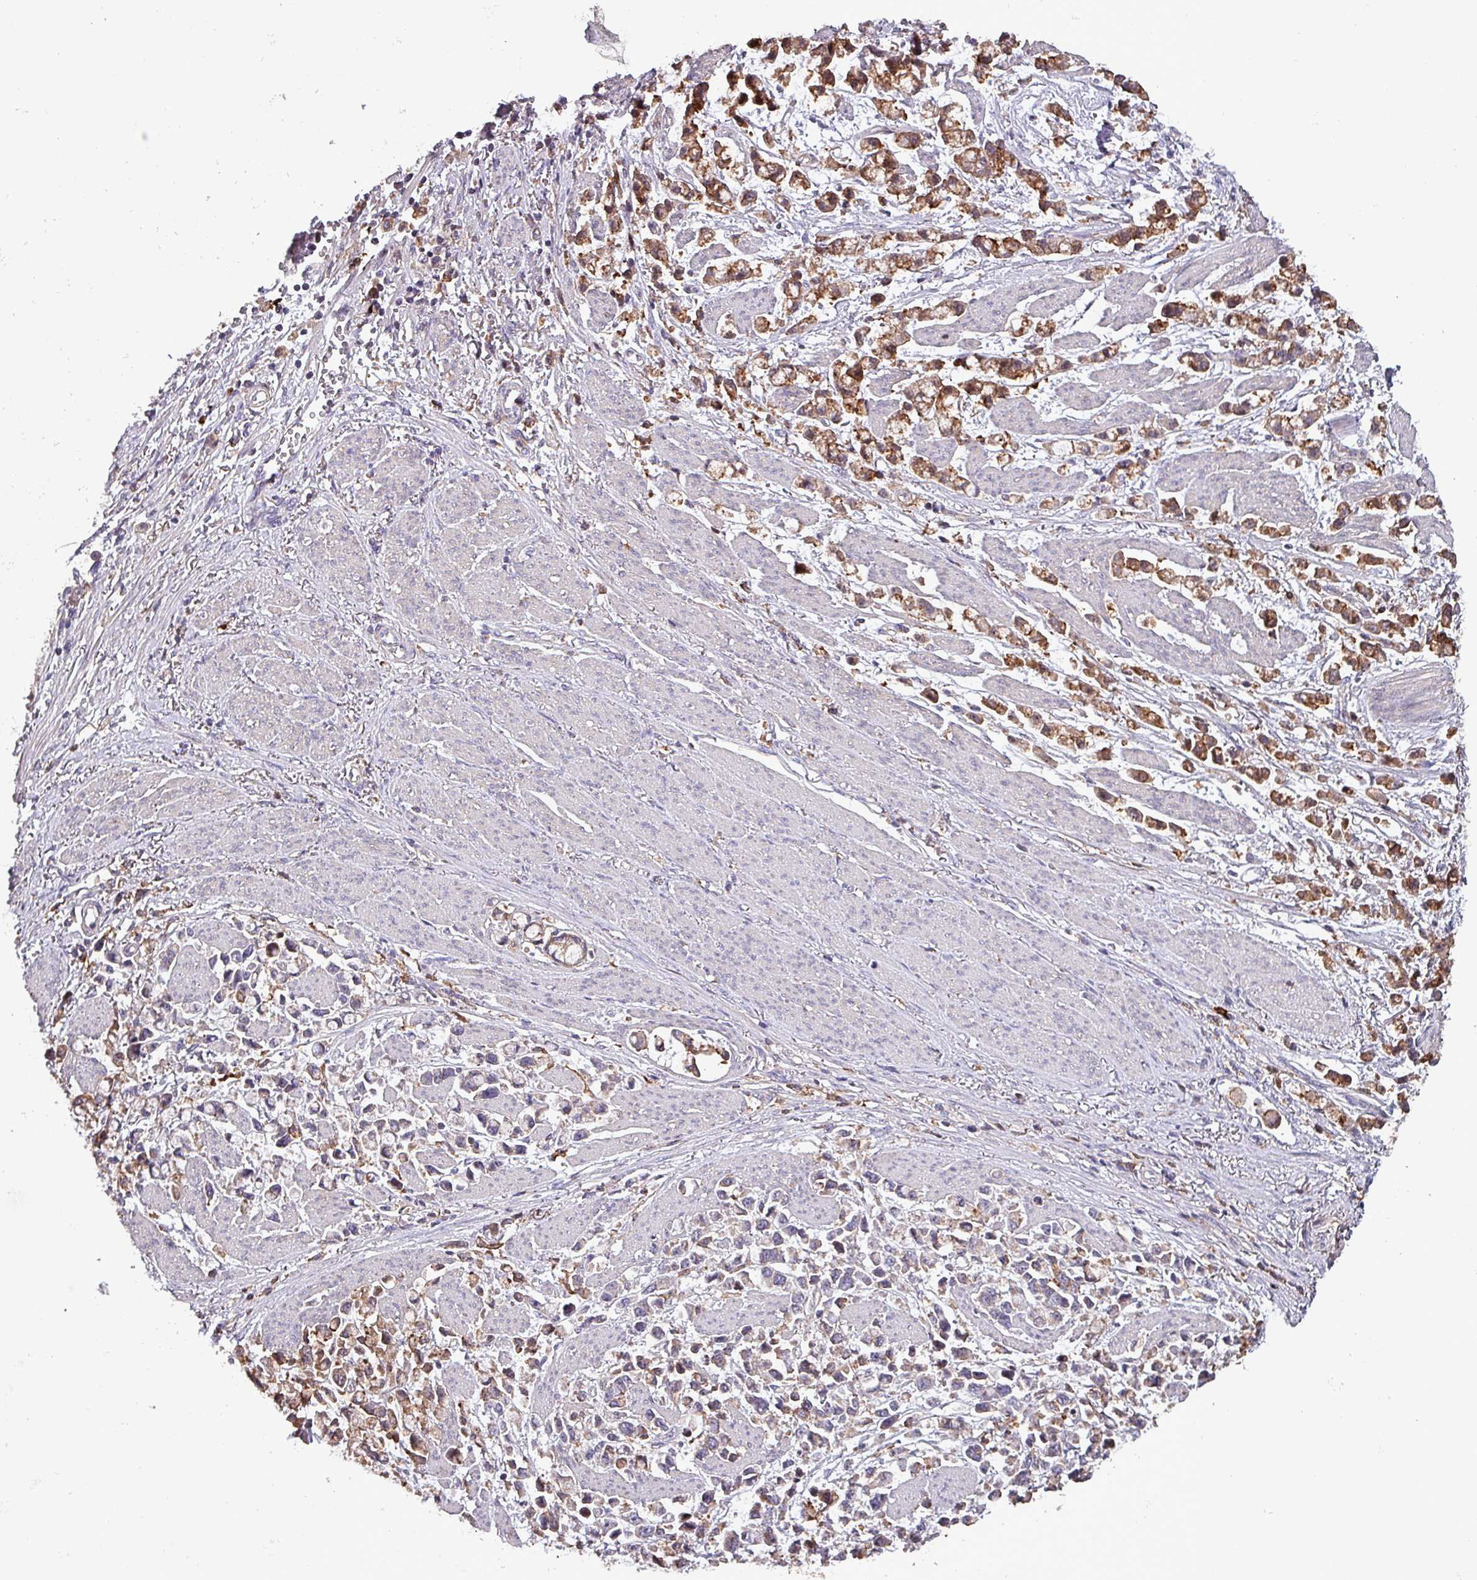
{"staining": {"intensity": "moderate", "quantity": ">75%", "location": "cytoplasmic/membranous"}, "tissue": "stomach cancer", "cell_type": "Tumor cells", "image_type": "cancer", "snomed": [{"axis": "morphology", "description": "Adenocarcinoma, NOS"}, {"axis": "topography", "description": "Stomach"}], "caption": "Stomach cancer (adenocarcinoma) stained with DAB IHC exhibits medium levels of moderate cytoplasmic/membranous staining in approximately >75% of tumor cells.", "gene": "SCIN", "patient": {"sex": "female", "age": 81}}